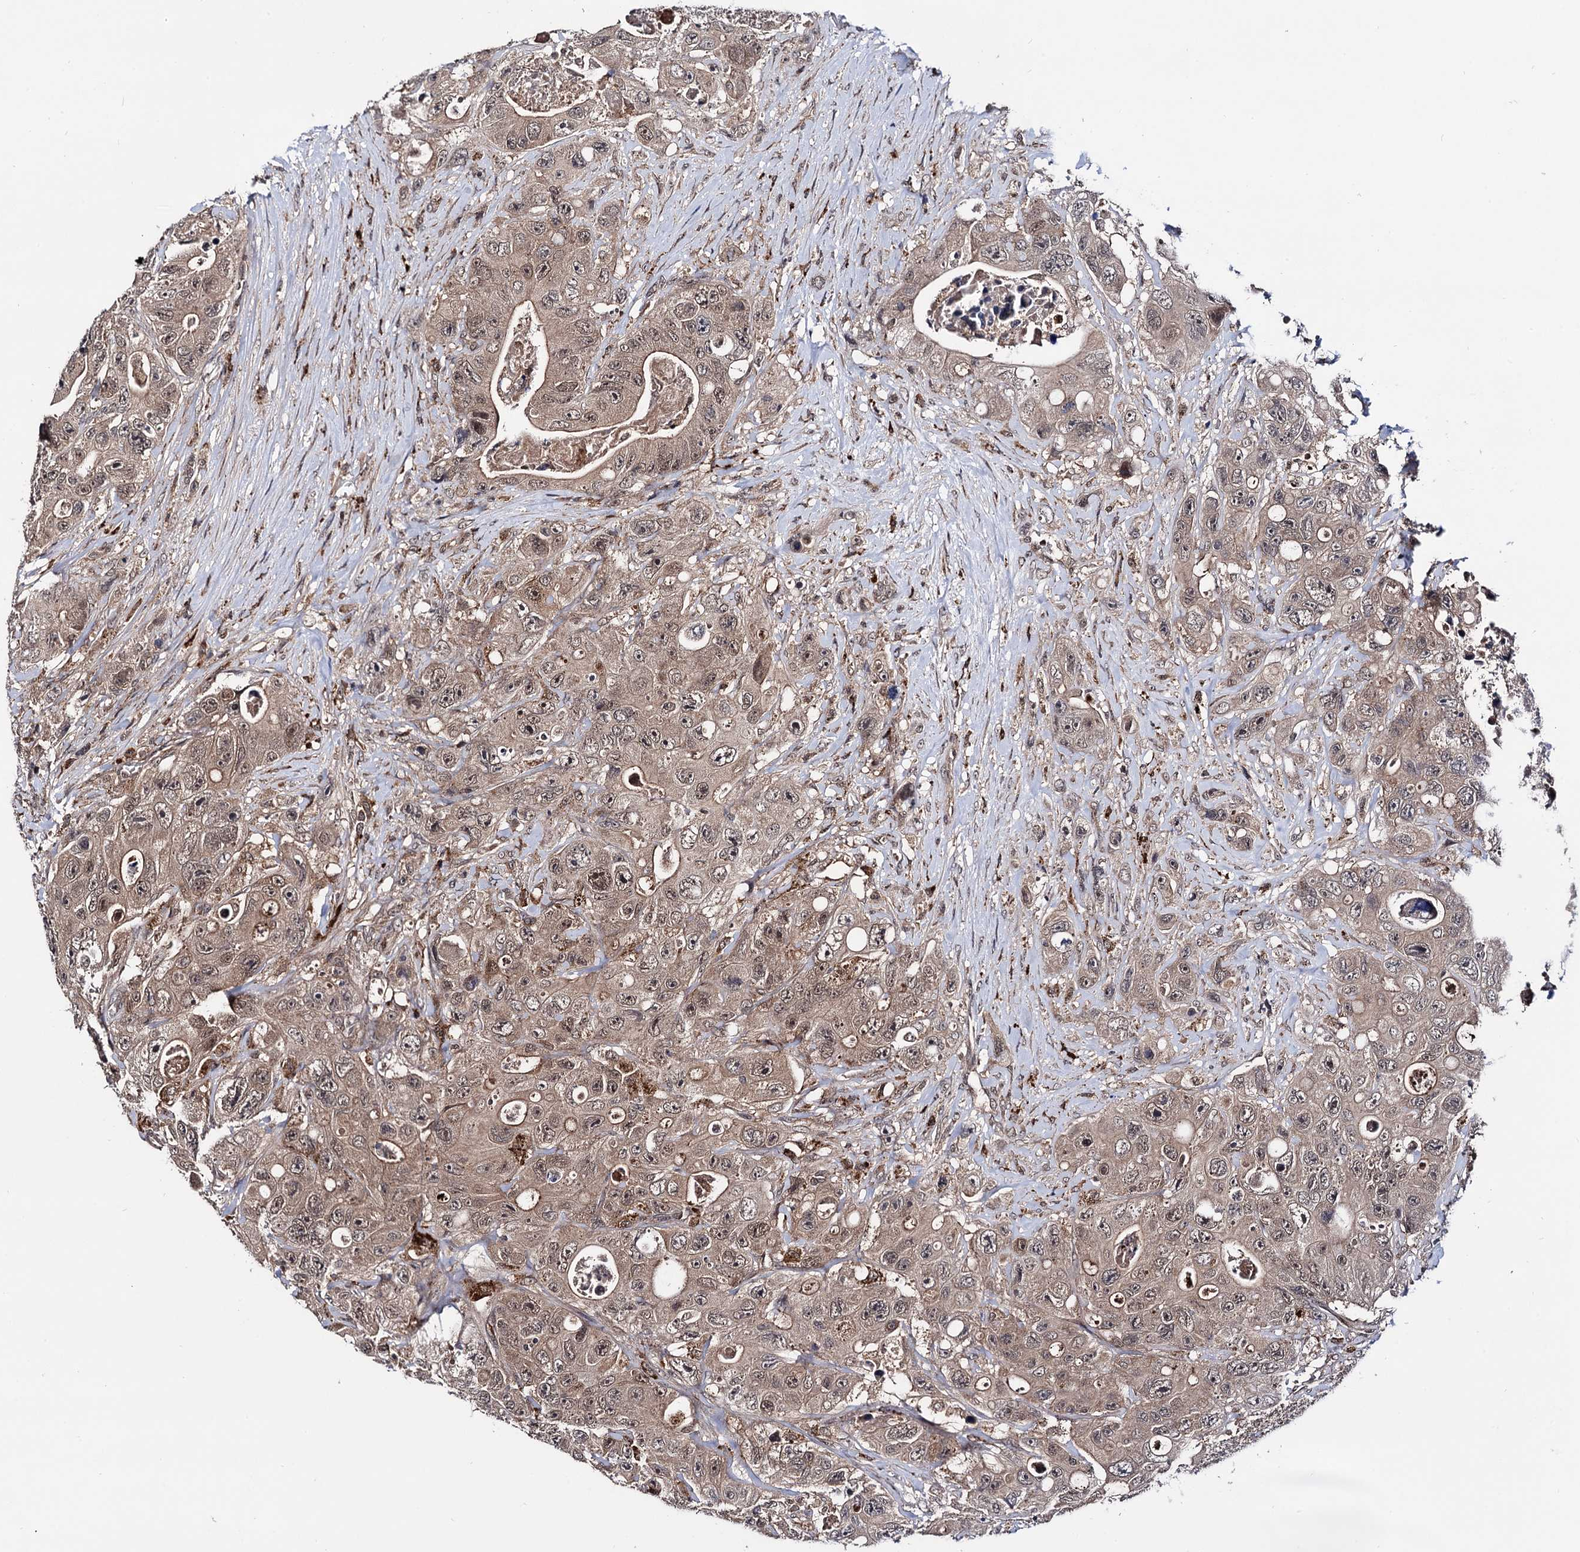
{"staining": {"intensity": "moderate", "quantity": ">75%", "location": "cytoplasmic/membranous,nuclear"}, "tissue": "colorectal cancer", "cell_type": "Tumor cells", "image_type": "cancer", "snomed": [{"axis": "morphology", "description": "Adenocarcinoma, NOS"}, {"axis": "topography", "description": "Colon"}], "caption": "Colorectal adenocarcinoma was stained to show a protein in brown. There is medium levels of moderate cytoplasmic/membranous and nuclear expression in approximately >75% of tumor cells. (IHC, brightfield microscopy, high magnification).", "gene": "MICAL2", "patient": {"sex": "female", "age": 46}}